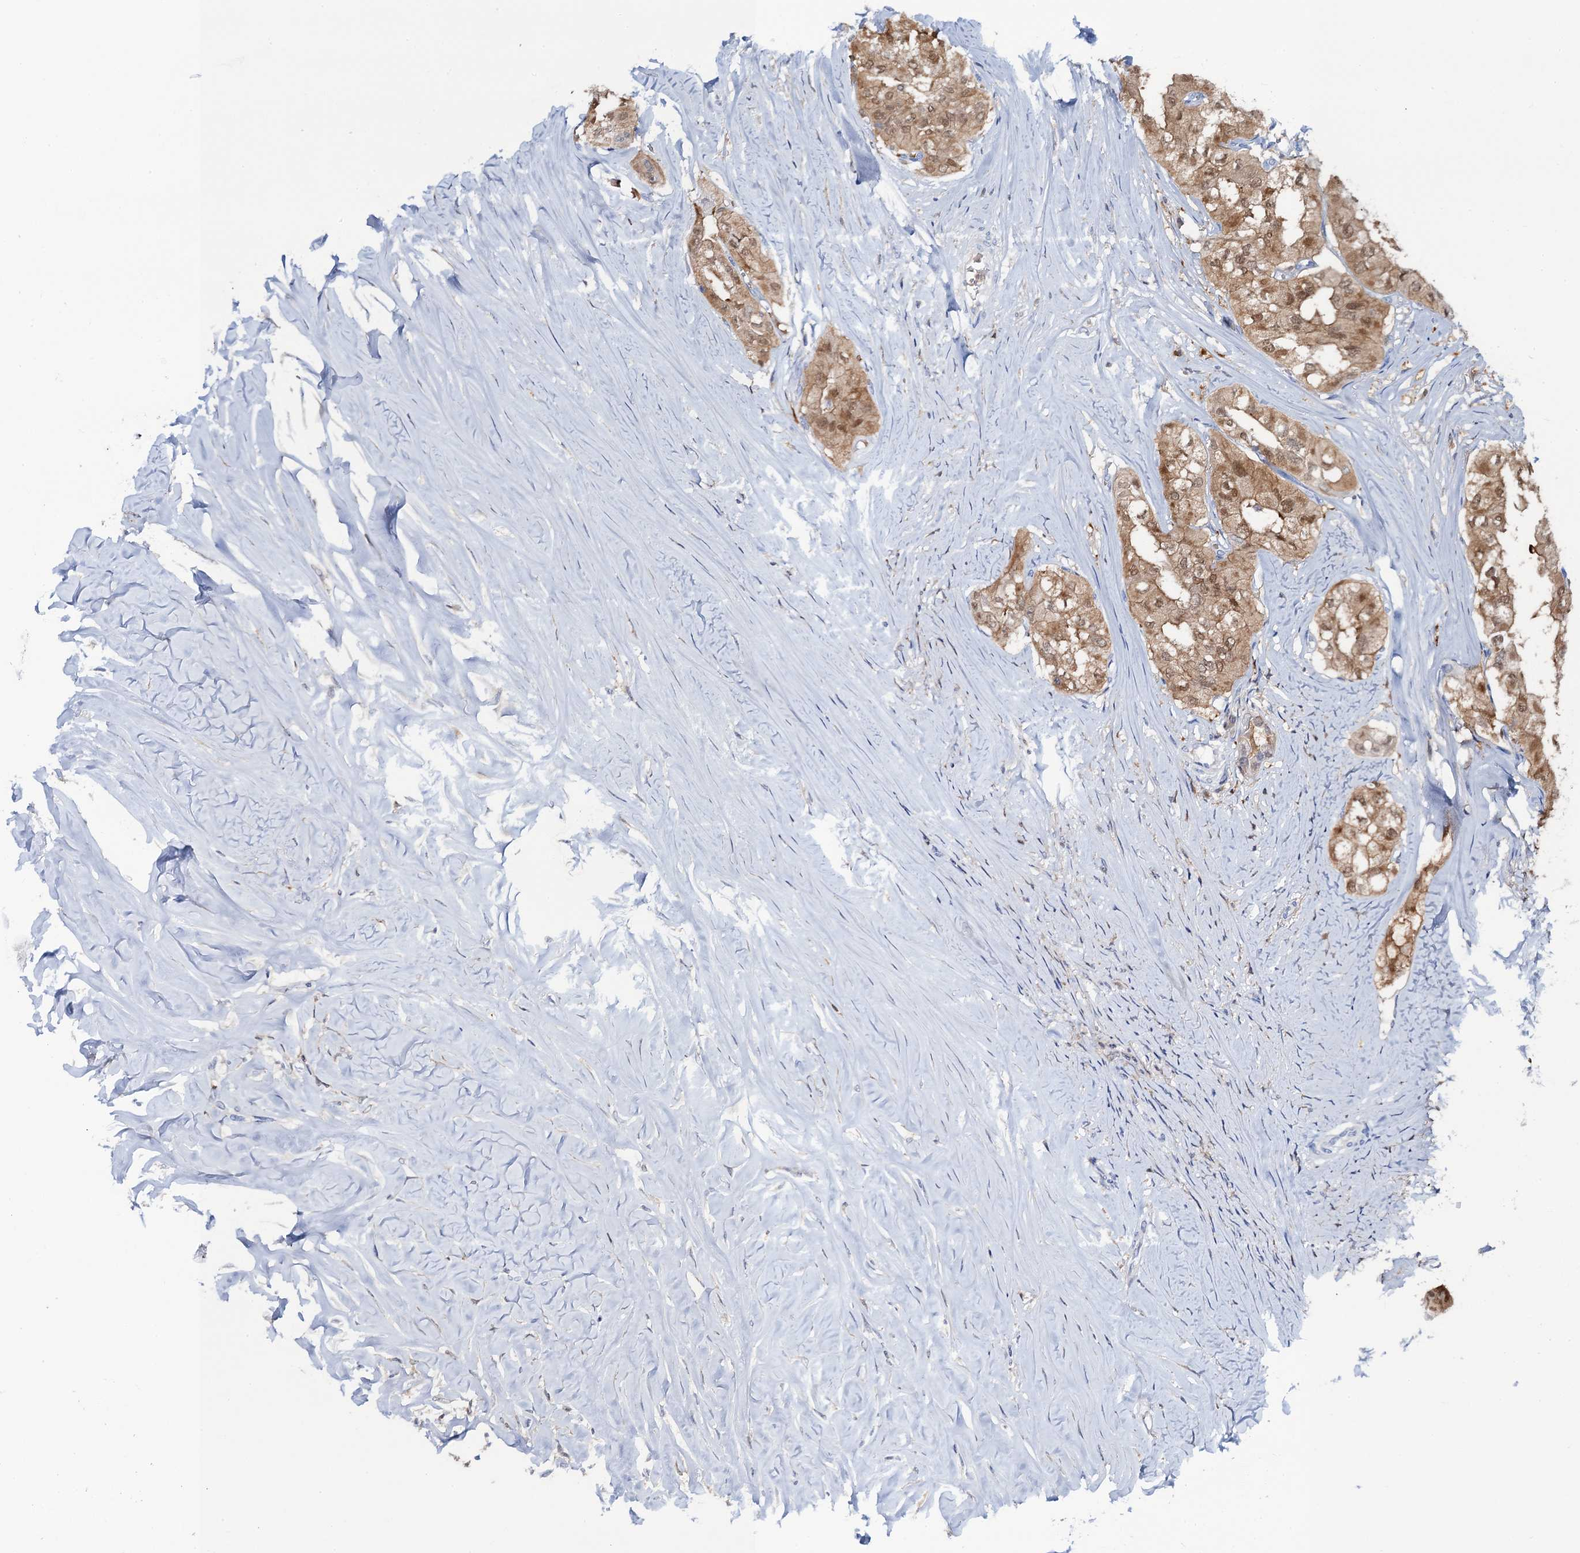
{"staining": {"intensity": "moderate", "quantity": ">75%", "location": "cytoplasmic/membranous,nuclear"}, "tissue": "thyroid cancer", "cell_type": "Tumor cells", "image_type": "cancer", "snomed": [{"axis": "morphology", "description": "Papillary adenocarcinoma, NOS"}, {"axis": "topography", "description": "Thyroid gland"}], "caption": "Immunohistochemical staining of thyroid papillary adenocarcinoma reveals medium levels of moderate cytoplasmic/membranous and nuclear positivity in approximately >75% of tumor cells.", "gene": "FAH", "patient": {"sex": "female", "age": 59}}